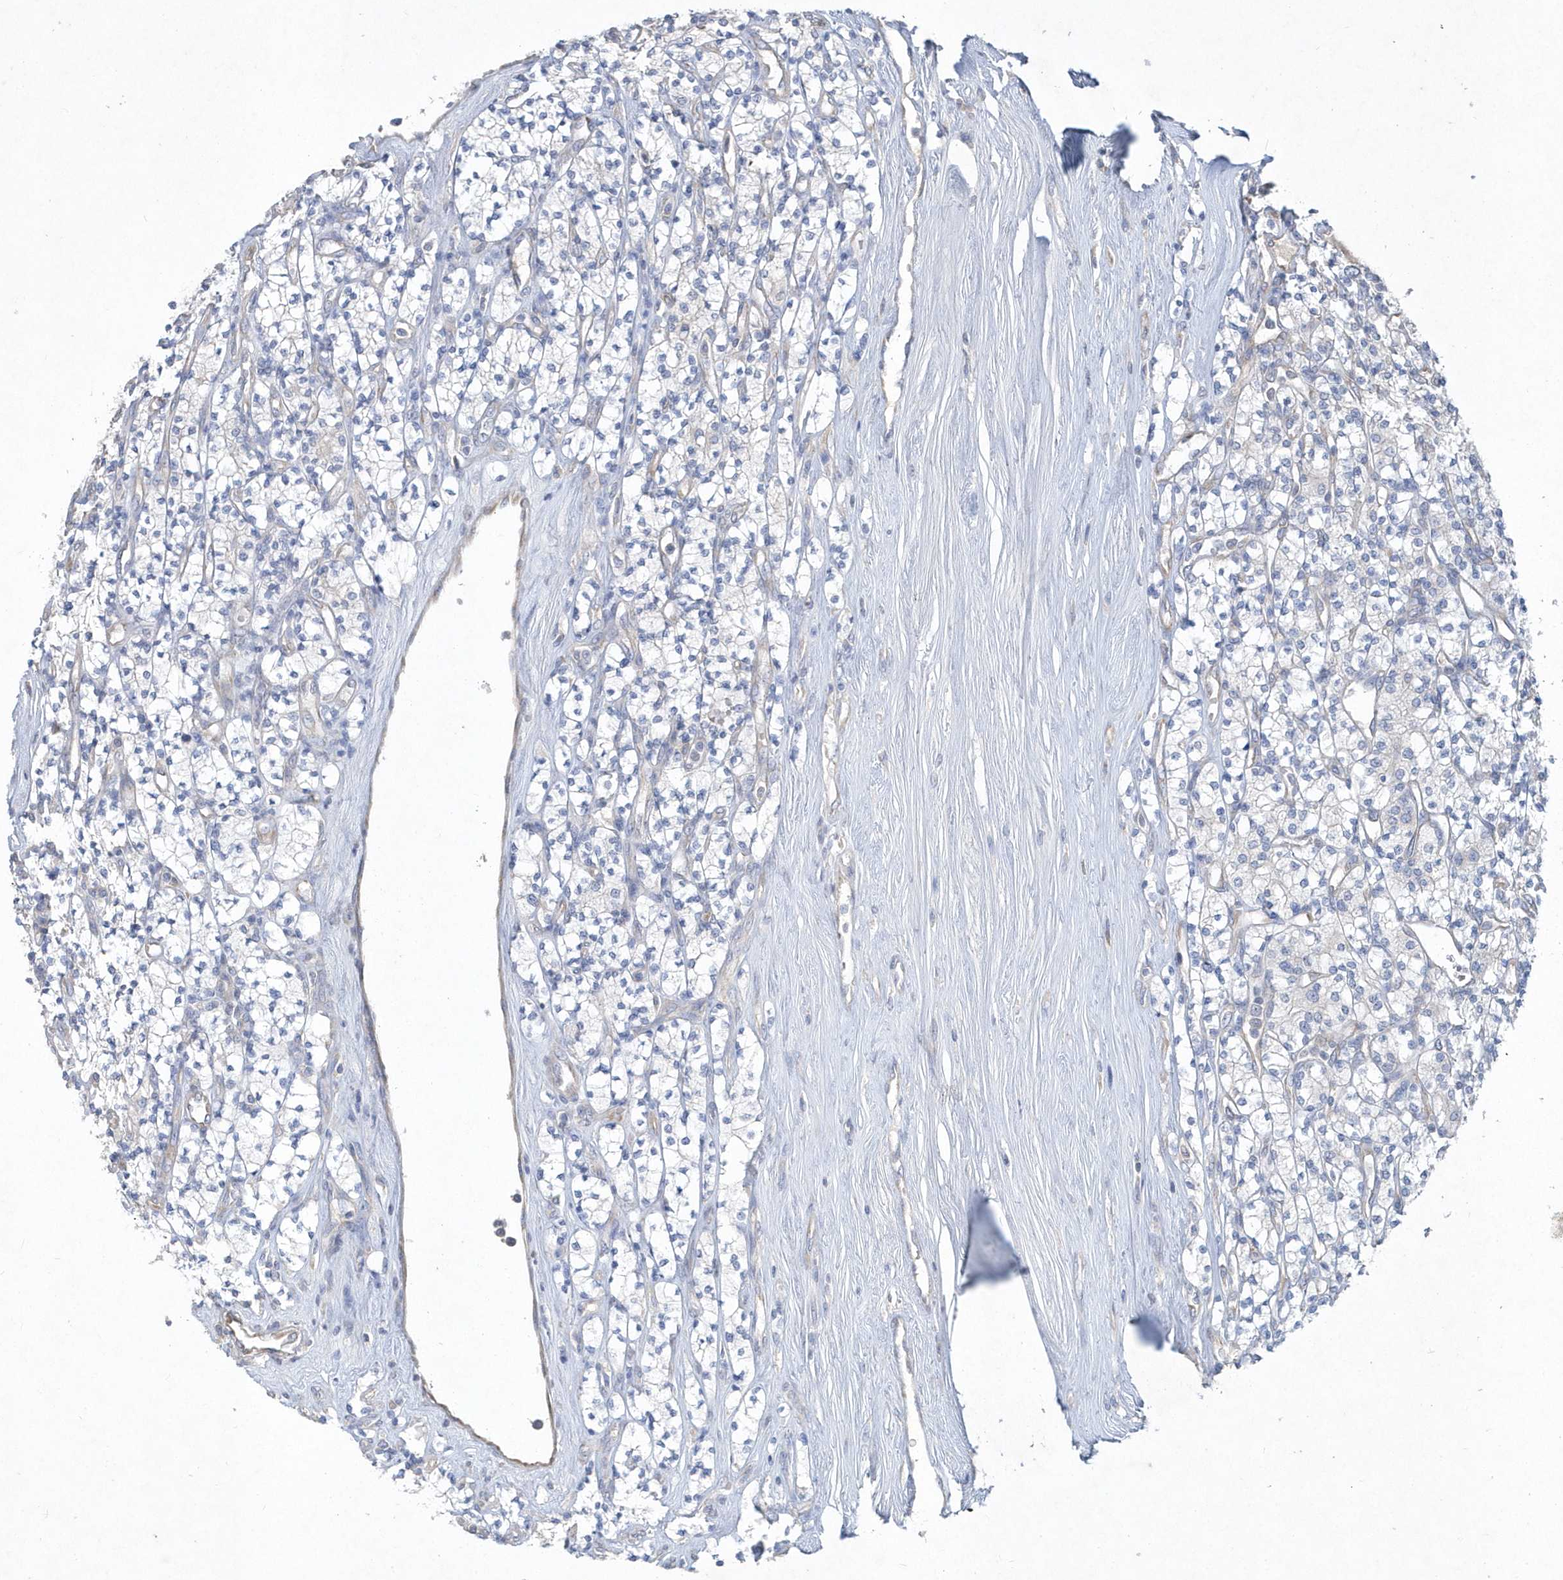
{"staining": {"intensity": "negative", "quantity": "none", "location": "none"}, "tissue": "renal cancer", "cell_type": "Tumor cells", "image_type": "cancer", "snomed": [{"axis": "morphology", "description": "Adenocarcinoma, NOS"}, {"axis": "topography", "description": "Kidney"}], "caption": "Immunohistochemistry of human adenocarcinoma (renal) reveals no expression in tumor cells.", "gene": "DGAT1", "patient": {"sex": "male", "age": 77}}